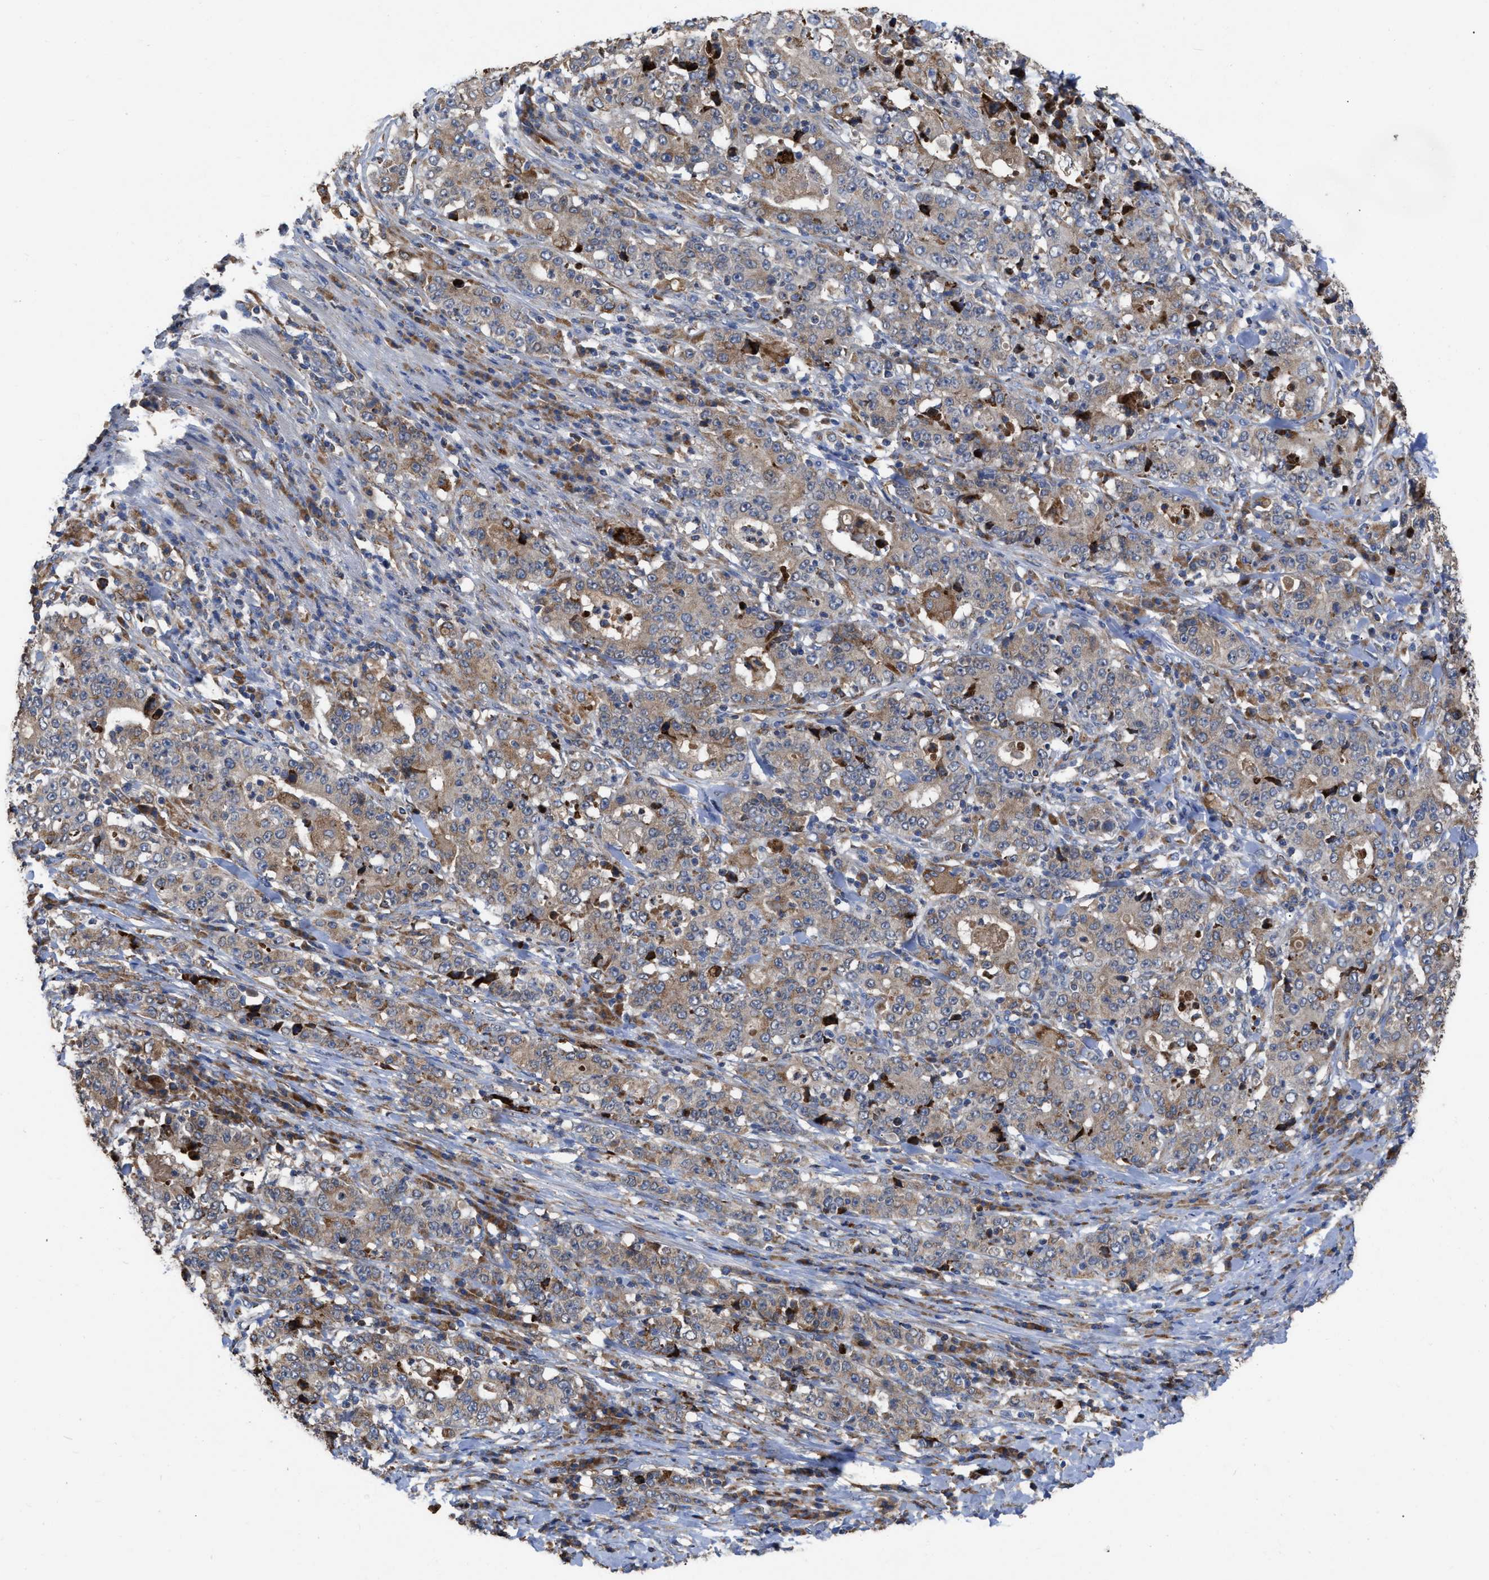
{"staining": {"intensity": "moderate", "quantity": ">75%", "location": "cytoplasmic/membranous"}, "tissue": "stomach cancer", "cell_type": "Tumor cells", "image_type": "cancer", "snomed": [{"axis": "morphology", "description": "Normal tissue, NOS"}, {"axis": "morphology", "description": "Adenocarcinoma, NOS"}, {"axis": "topography", "description": "Stomach, upper"}, {"axis": "topography", "description": "Stomach"}], "caption": "Immunohistochemical staining of stomach cancer (adenocarcinoma) reveals moderate cytoplasmic/membranous protein staining in approximately >75% of tumor cells.", "gene": "AK2", "patient": {"sex": "male", "age": 59}}